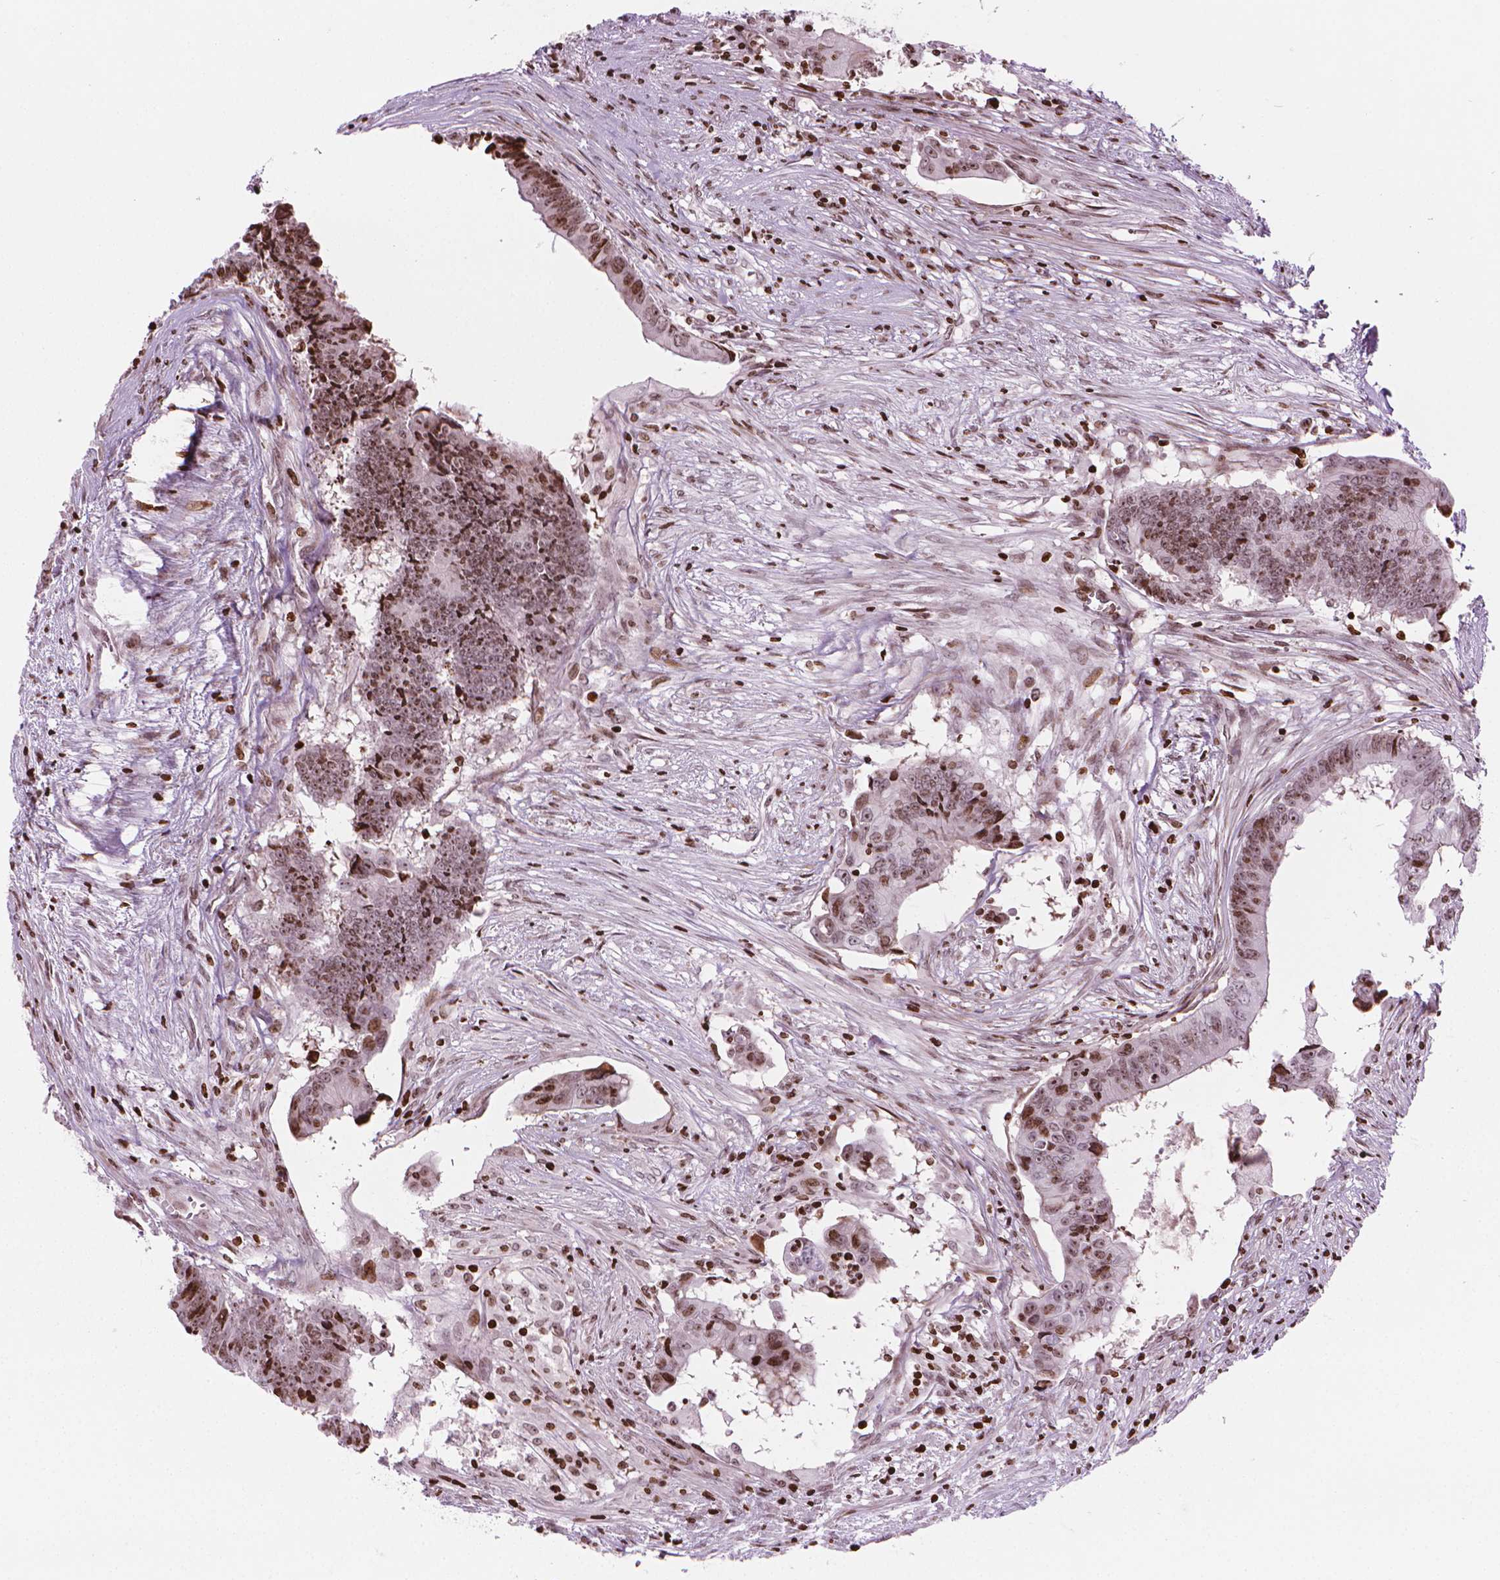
{"staining": {"intensity": "weak", "quantity": ">75%", "location": "nuclear"}, "tissue": "colorectal cancer", "cell_type": "Tumor cells", "image_type": "cancer", "snomed": [{"axis": "morphology", "description": "Adenocarcinoma, NOS"}, {"axis": "topography", "description": "Colon"}], "caption": "Weak nuclear positivity for a protein is identified in about >75% of tumor cells of colorectal cancer (adenocarcinoma) using IHC.", "gene": "PIP4K2A", "patient": {"sex": "female", "age": 82}}